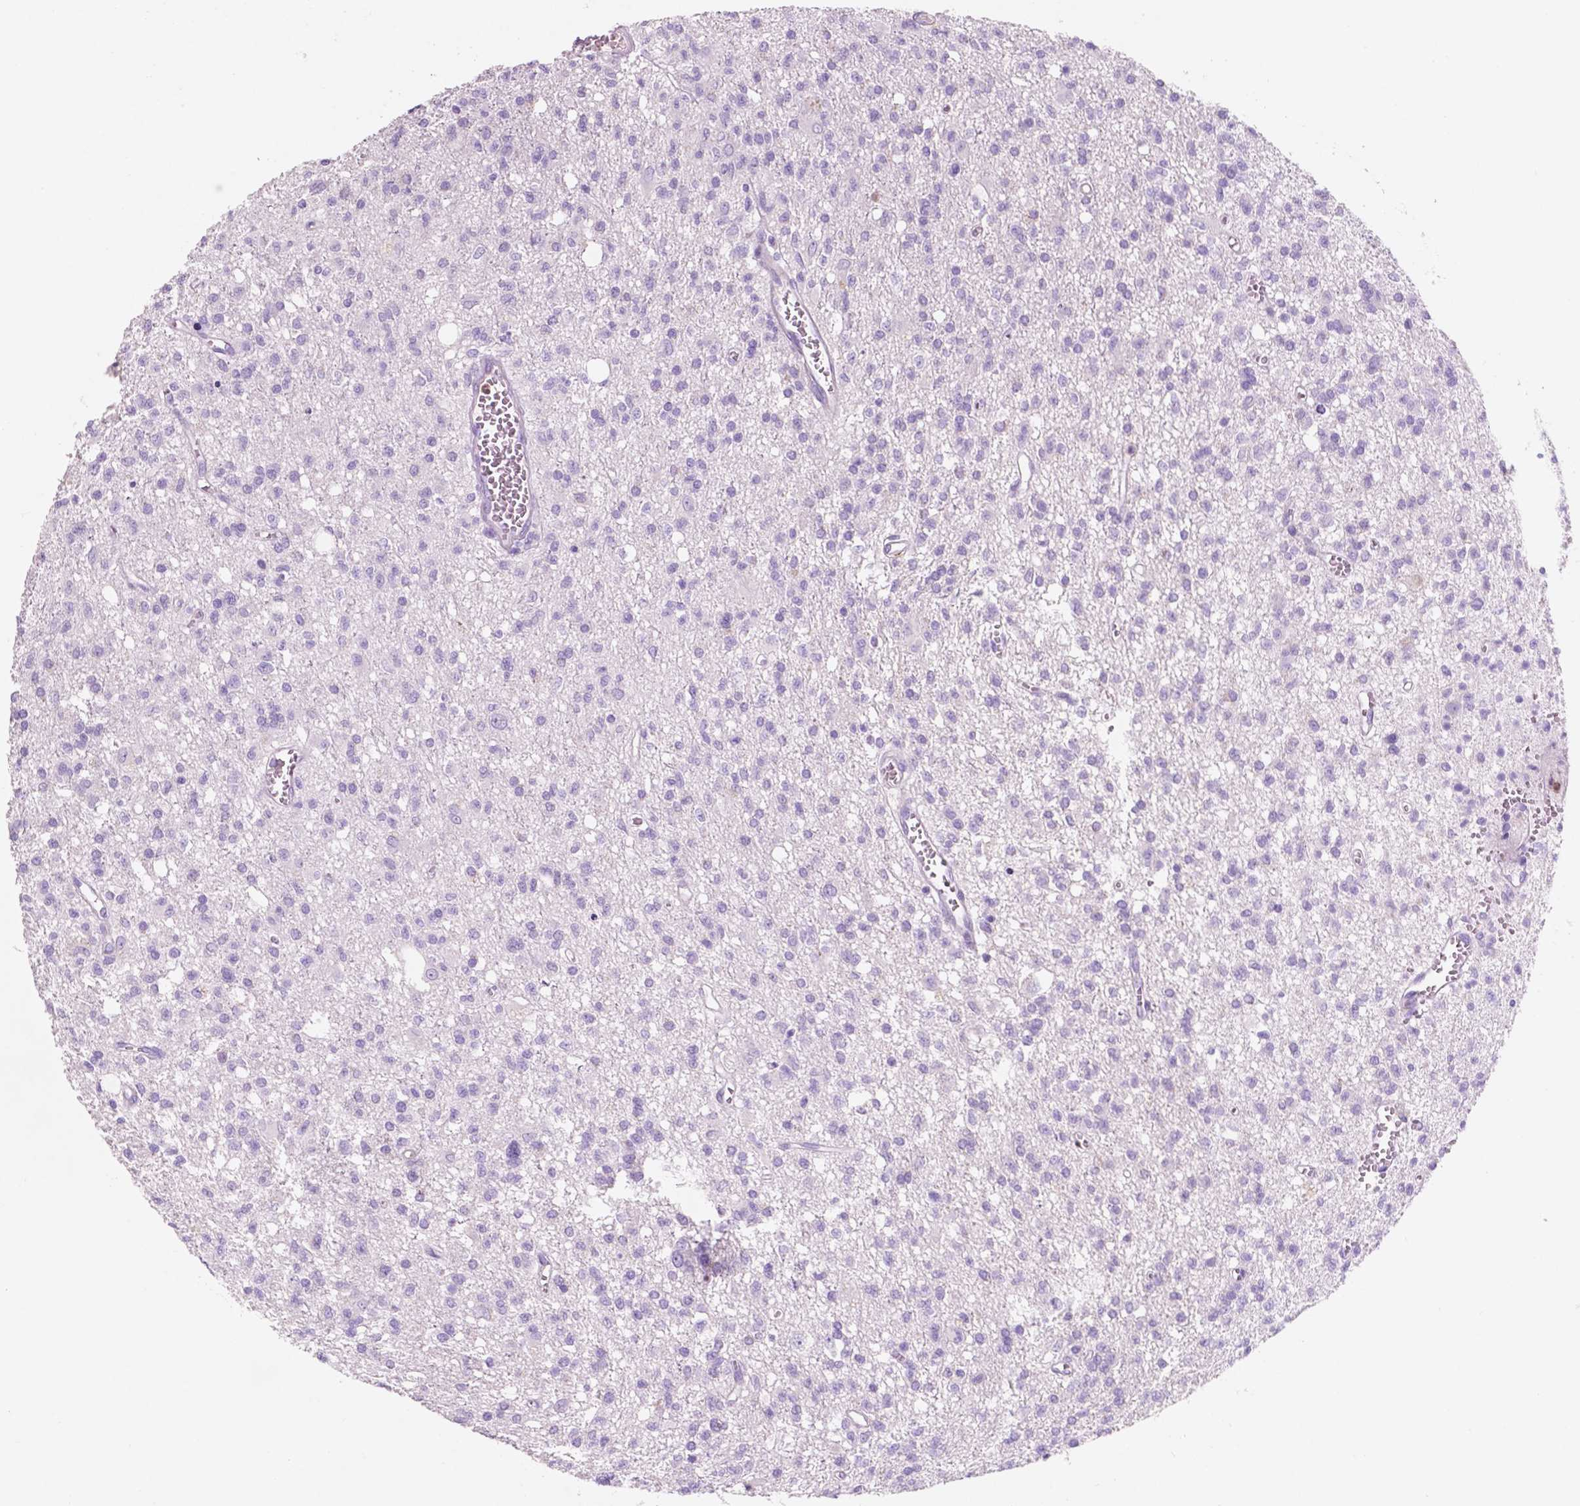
{"staining": {"intensity": "negative", "quantity": "none", "location": "none"}, "tissue": "glioma", "cell_type": "Tumor cells", "image_type": "cancer", "snomed": [{"axis": "morphology", "description": "Glioma, malignant, Low grade"}, {"axis": "topography", "description": "Brain"}], "caption": "Immunohistochemical staining of malignant glioma (low-grade) shows no significant staining in tumor cells.", "gene": "CUZD1", "patient": {"sex": "male", "age": 64}}